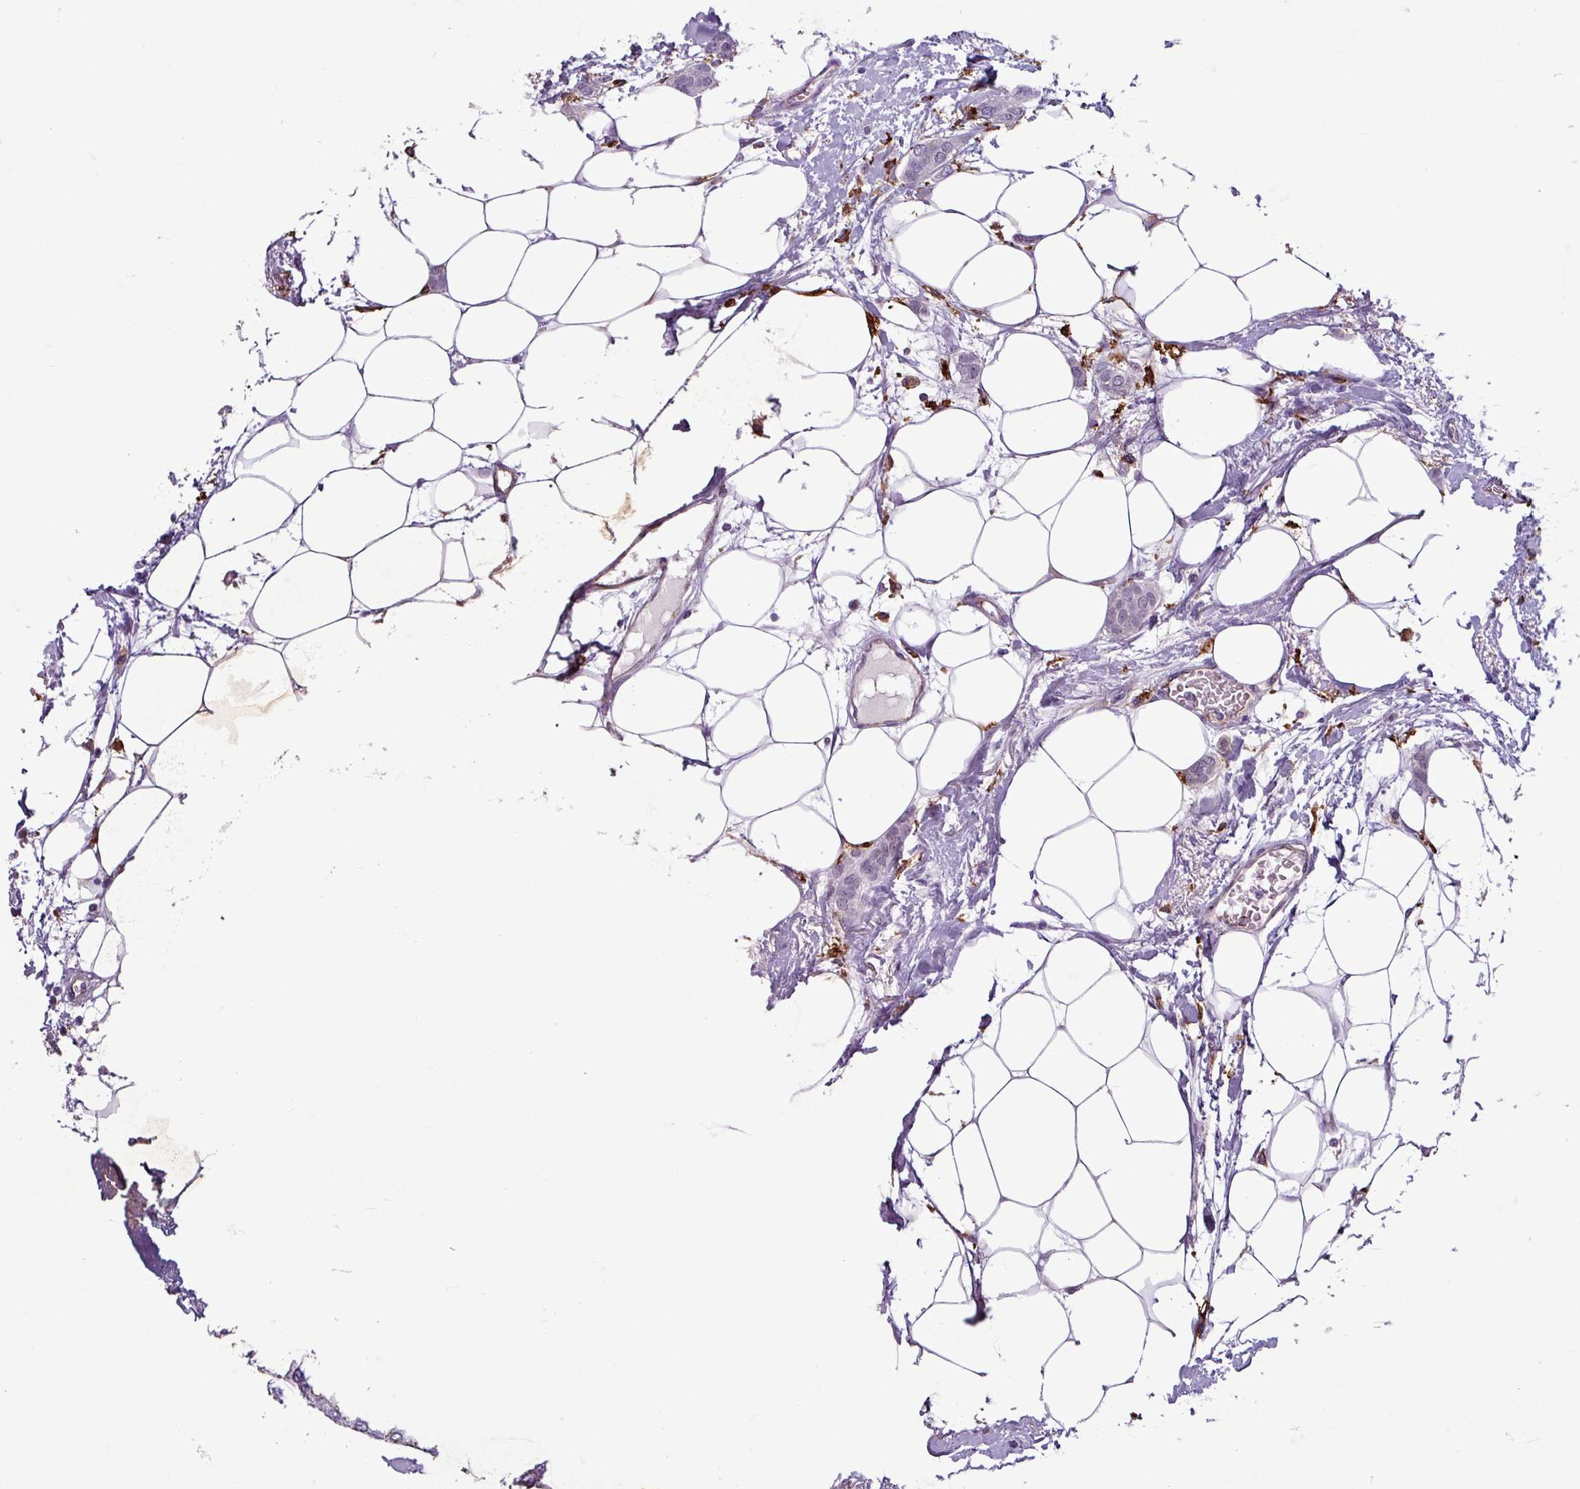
{"staining": {"intensity": "negative", "quantity": "none", "location": "none"}, "tissue": "breast cancer", "cell_type": "Tumor cells", "image_type": "cancer", "snomed": [{"axis": "morphology", "description": "Duct carcinoma"}, {"axis": "topography", "description": "Breast"}], "caption": "Immunohistochemistry (IHC) of human breast cancer (infiltrating ductal carcinoma) demonstrates no expression in tumor cells.", "gene": "C9orf24", "patient": {"sex": "female", "age": 72}}